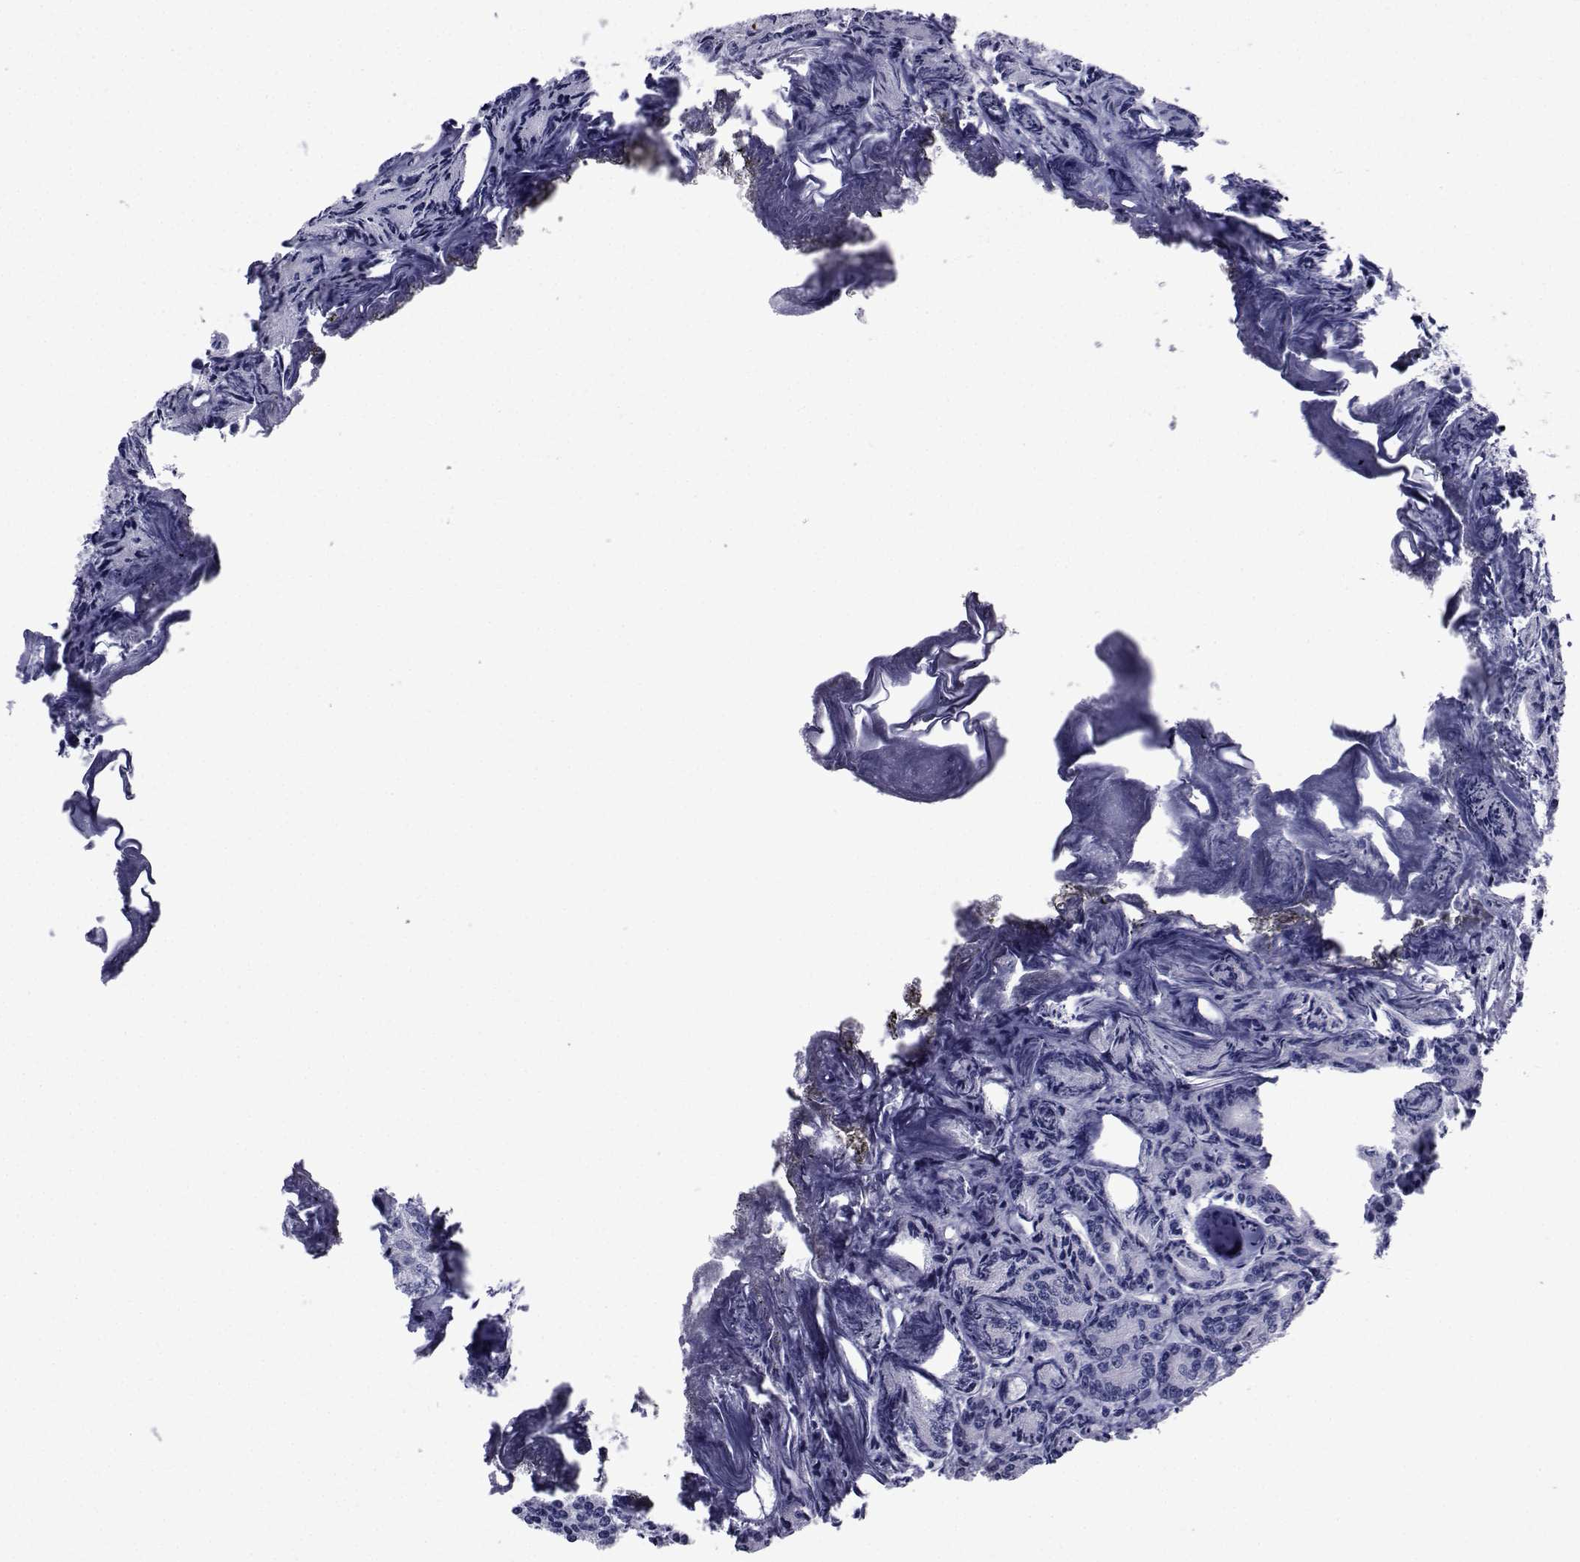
{"staining": {"intensity": "negative", "quantity": "none", "location": "none"}, "tissue": "prostate cancer", "cell_type": "Tumor cells", "image_type": "cancer", "snomed": [{"axis": "morphology", "description": "Adenocarcinoma, Medium grade"}, {"axis": "topography", "description": "Prostate"}], "caption": "Tumor cells show no significant staining in prostate cancer.", "gene": "ROPN1", "patient": {"sex": "male", "age": 74}}